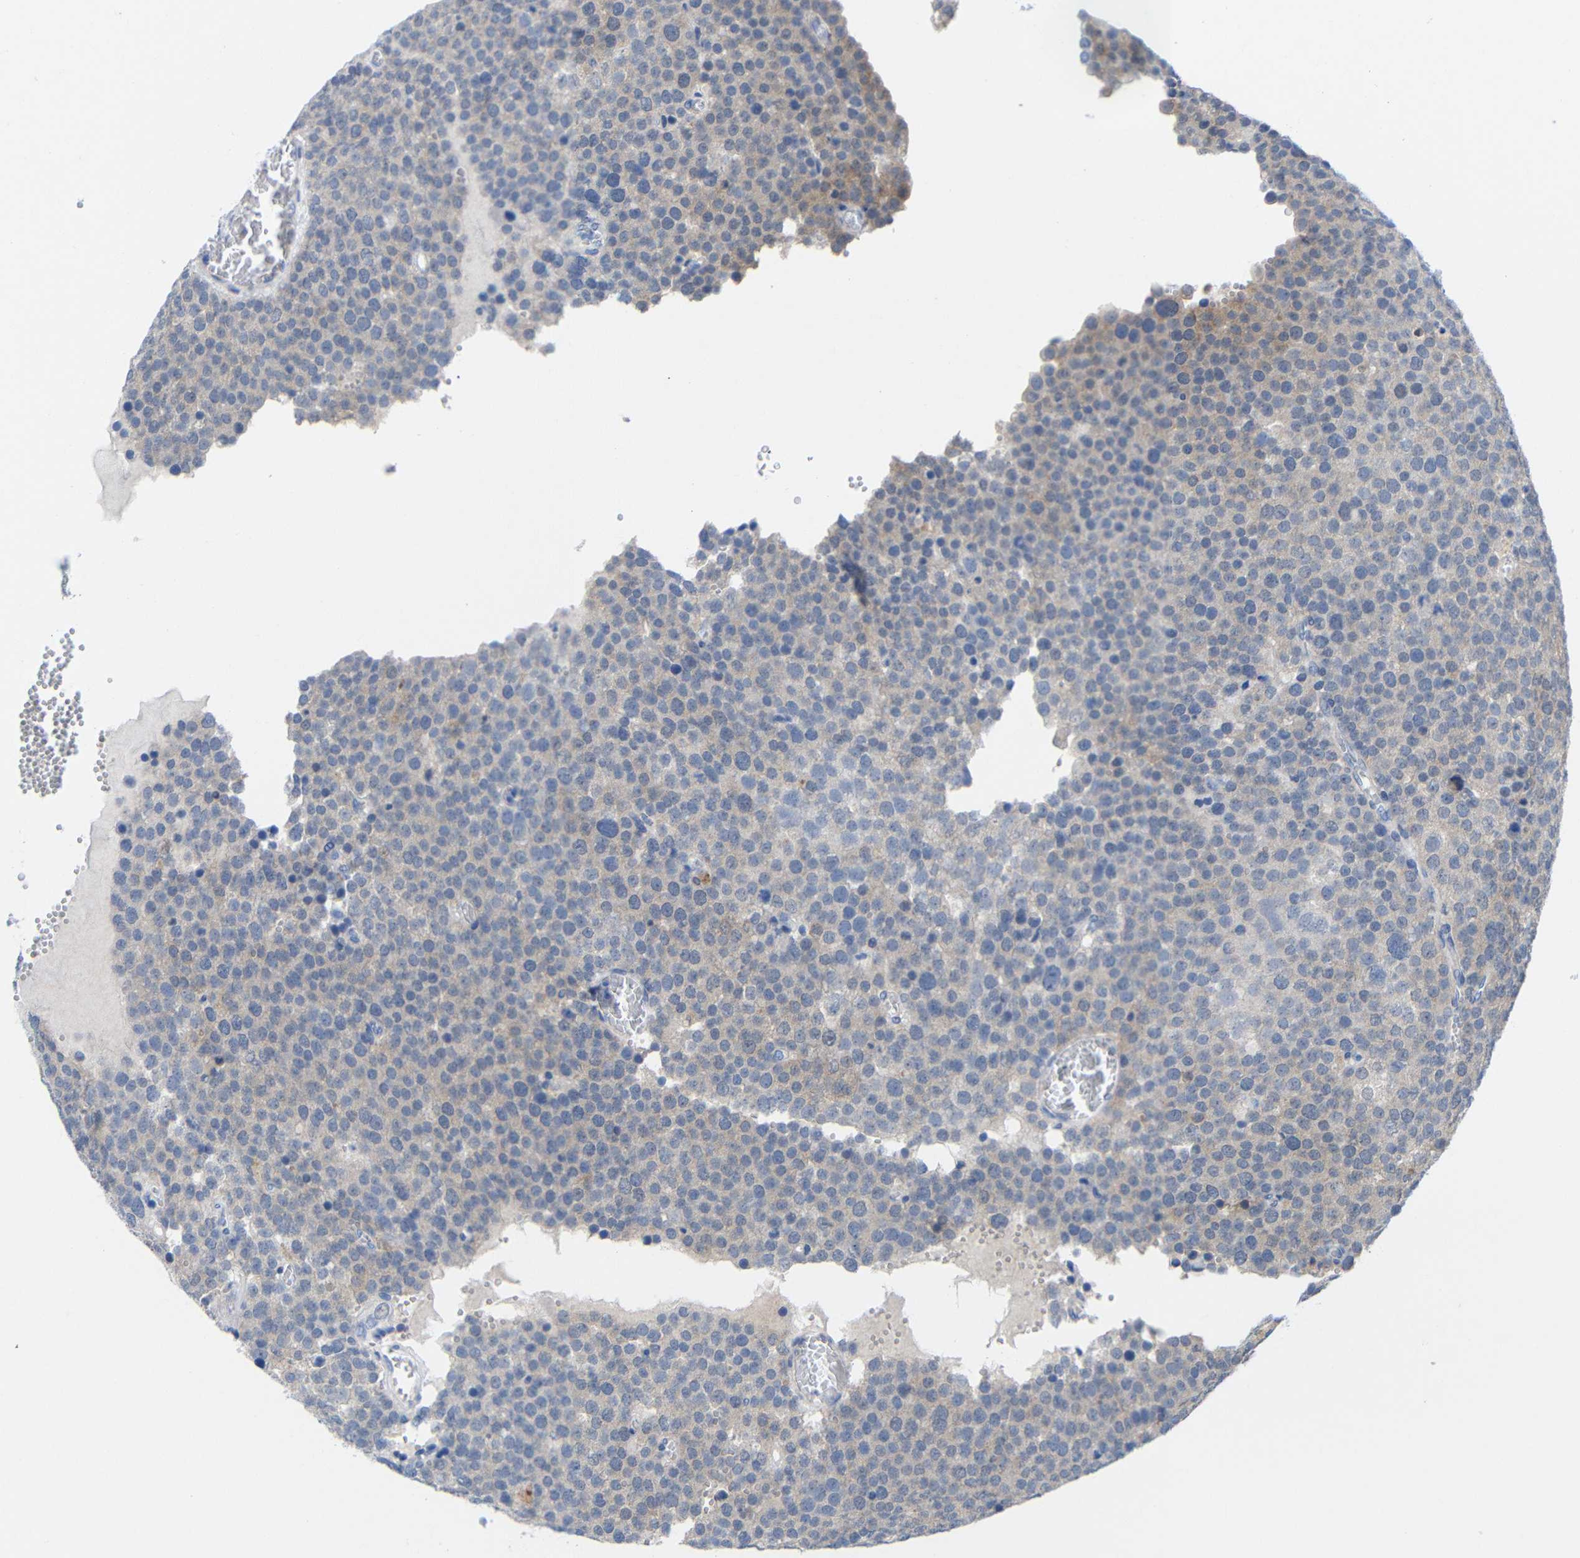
{"staining": {"intensity": "weak", "quantity": "25%-75%", "location": "cytoplasmic/membranous"}, "tissue": "testis cancer", "cell_type": "Tumor cells", "image_type": "cancer", "snomed": [{"axis": "morphology", "description": "Normal tissue, NOS"}, {"axis": "morphology", "description": "Seminoma, NOS"}, {"axis": "topography", "description": "Testis"}], "caption": "A micrograph showing weak cytoplasmic/membranous positivity in about 25%-75% of tumor cells in testis cancer, as visualized by brown immunohistochemical staining.", "gene": "PEBP1", "patient": {"sex": "male", "age": 71}}